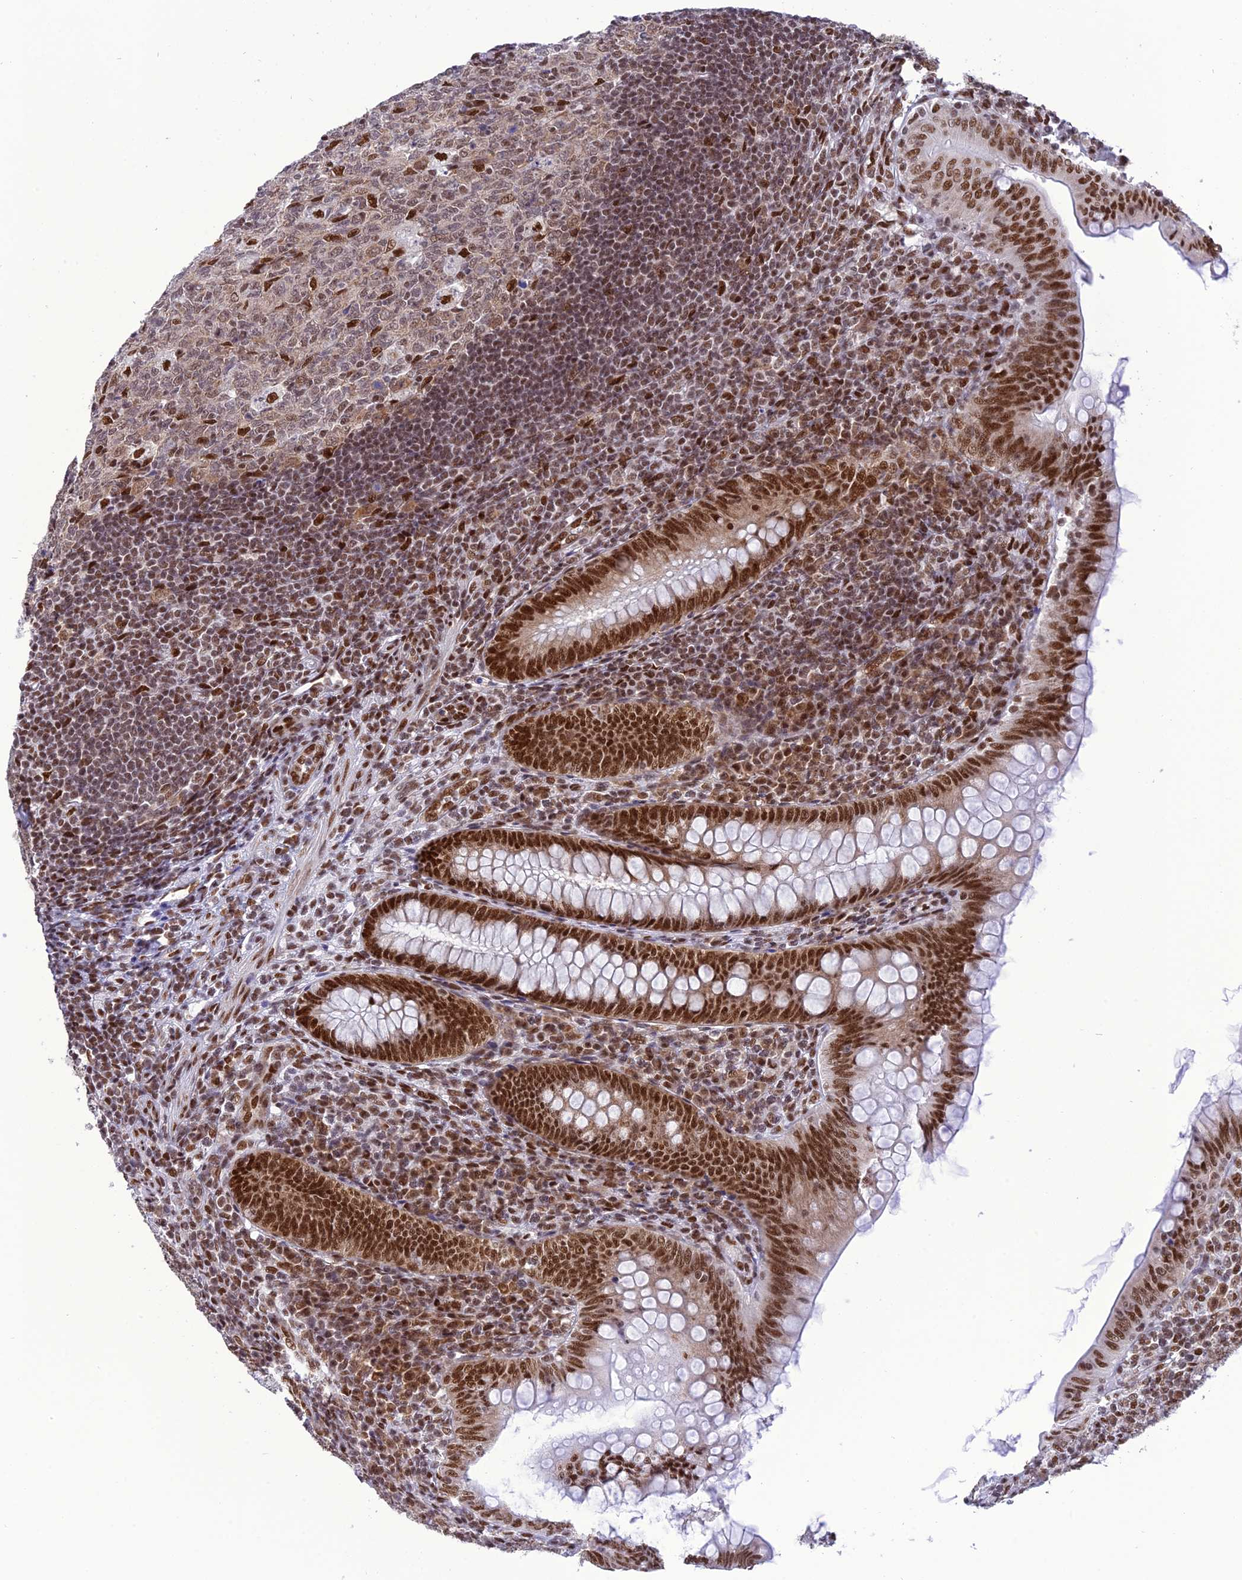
{"staining": {"intensity": "strong", "quantity": ">75%", "location": "nuclear"}, "tissue": "appendix", "cell_type": "Glandular cells", "image_type": "normal", "snomed": [{"axis": "morphology", "description": "Normal tissue, NOS"}, {"axis": "topography", "description": "Appendix"}], "caption": "IHC photomicrograph of unremarkable appendix stained for a protein (brown), which demonstrates high levels of strong nuclear expression in approximately >75% of glandular cells.", "gene": "DDX1", "patient": {"sex": "male", "age": 14}}